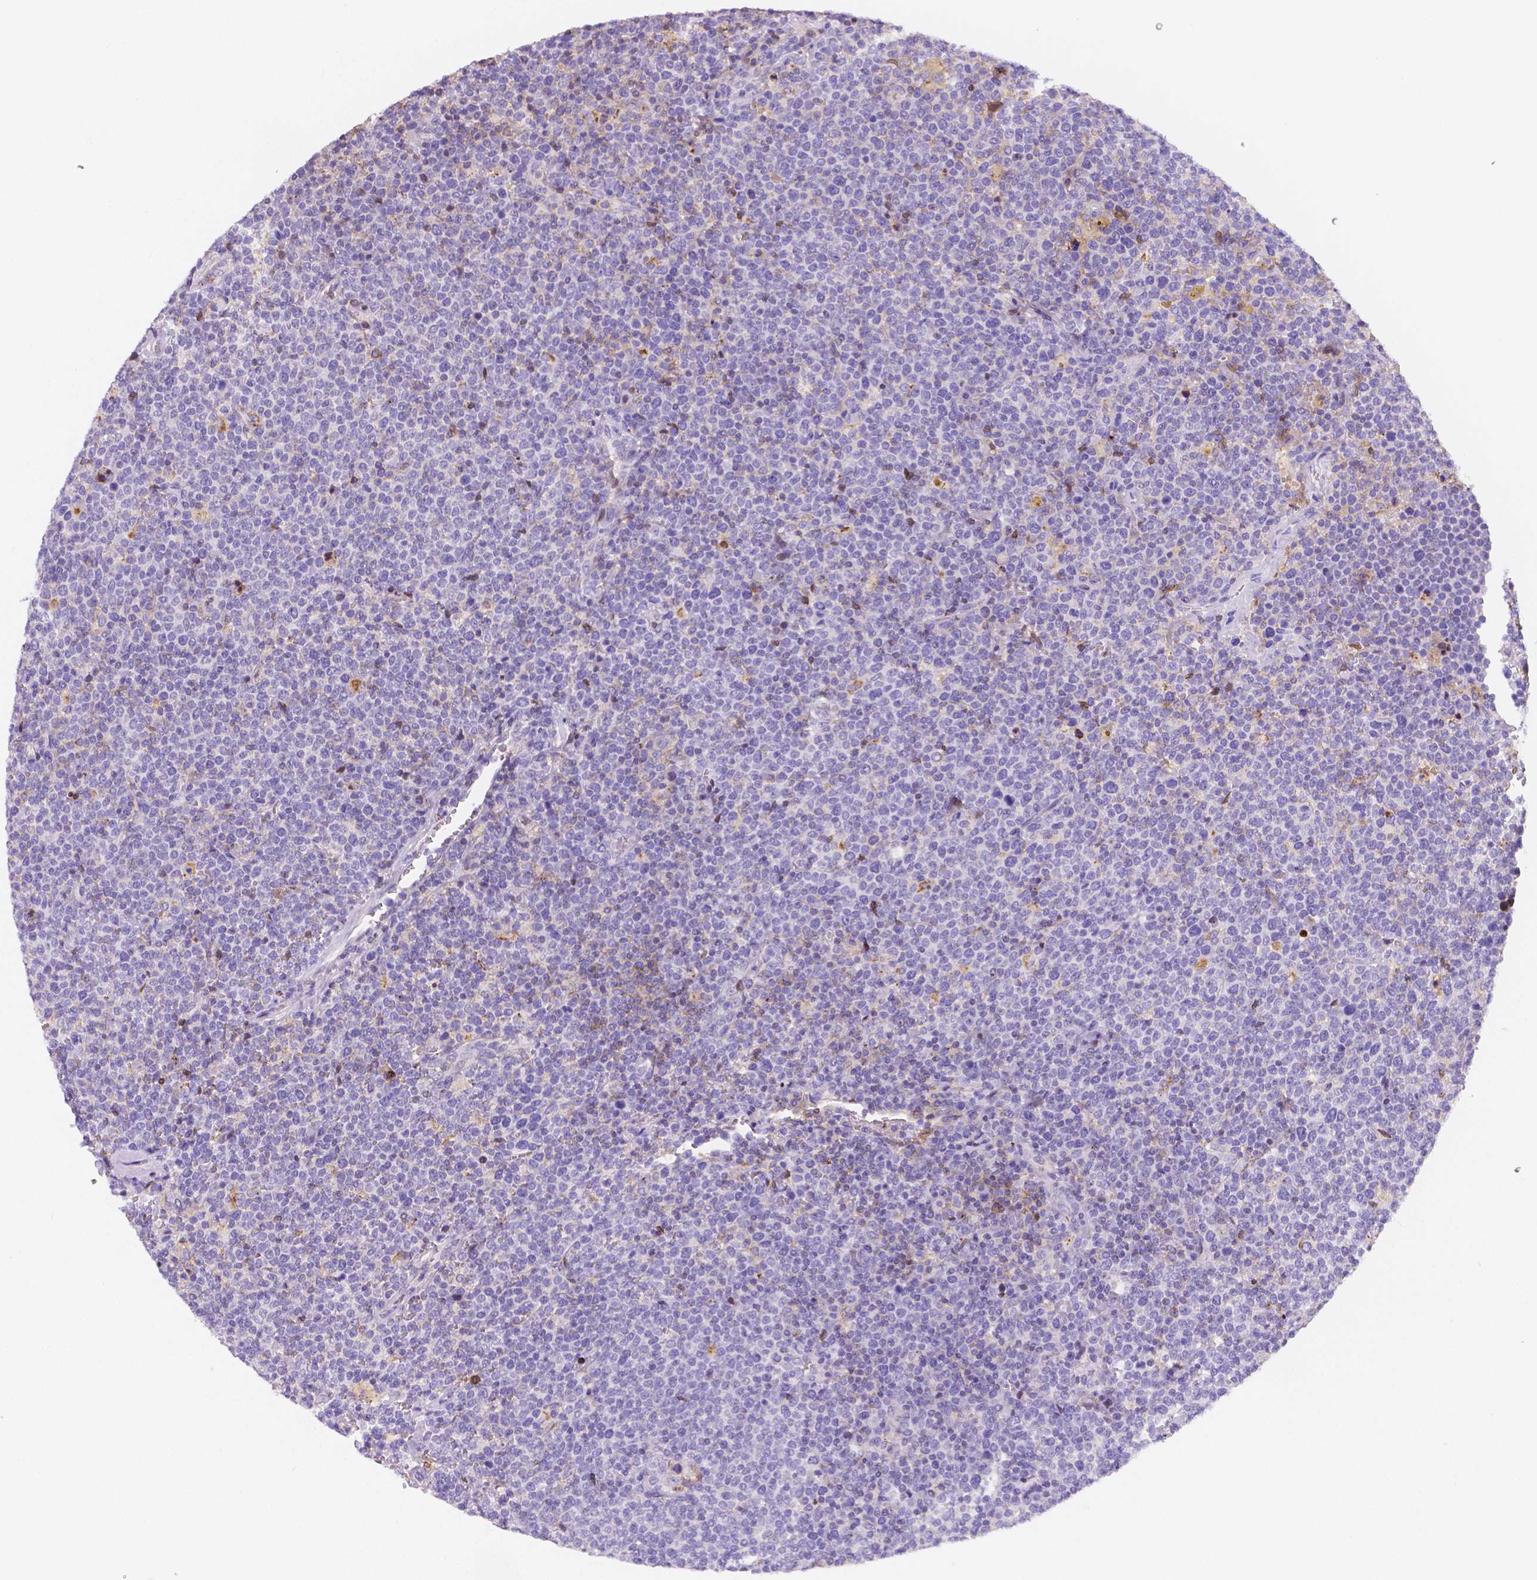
{"staining": {"intensity": "negative", "quantity": "none", "location": "none"}, "tissue": "lymphoma", "cell_type": "Tumor cells", "image_type": "cancer", "snomed": [{"axis": "morphology", "description": "Malignant lymphoma, non-Hodgkin's type, High grade"}, {"axis": "topography", "description": "Lymph node"}], "caption": "Immunohistochemical staining of lymphoma displays no significant staining in tumor cells.", "gene": "GABRD", "patient": {"sex": "male", "age": 61}}